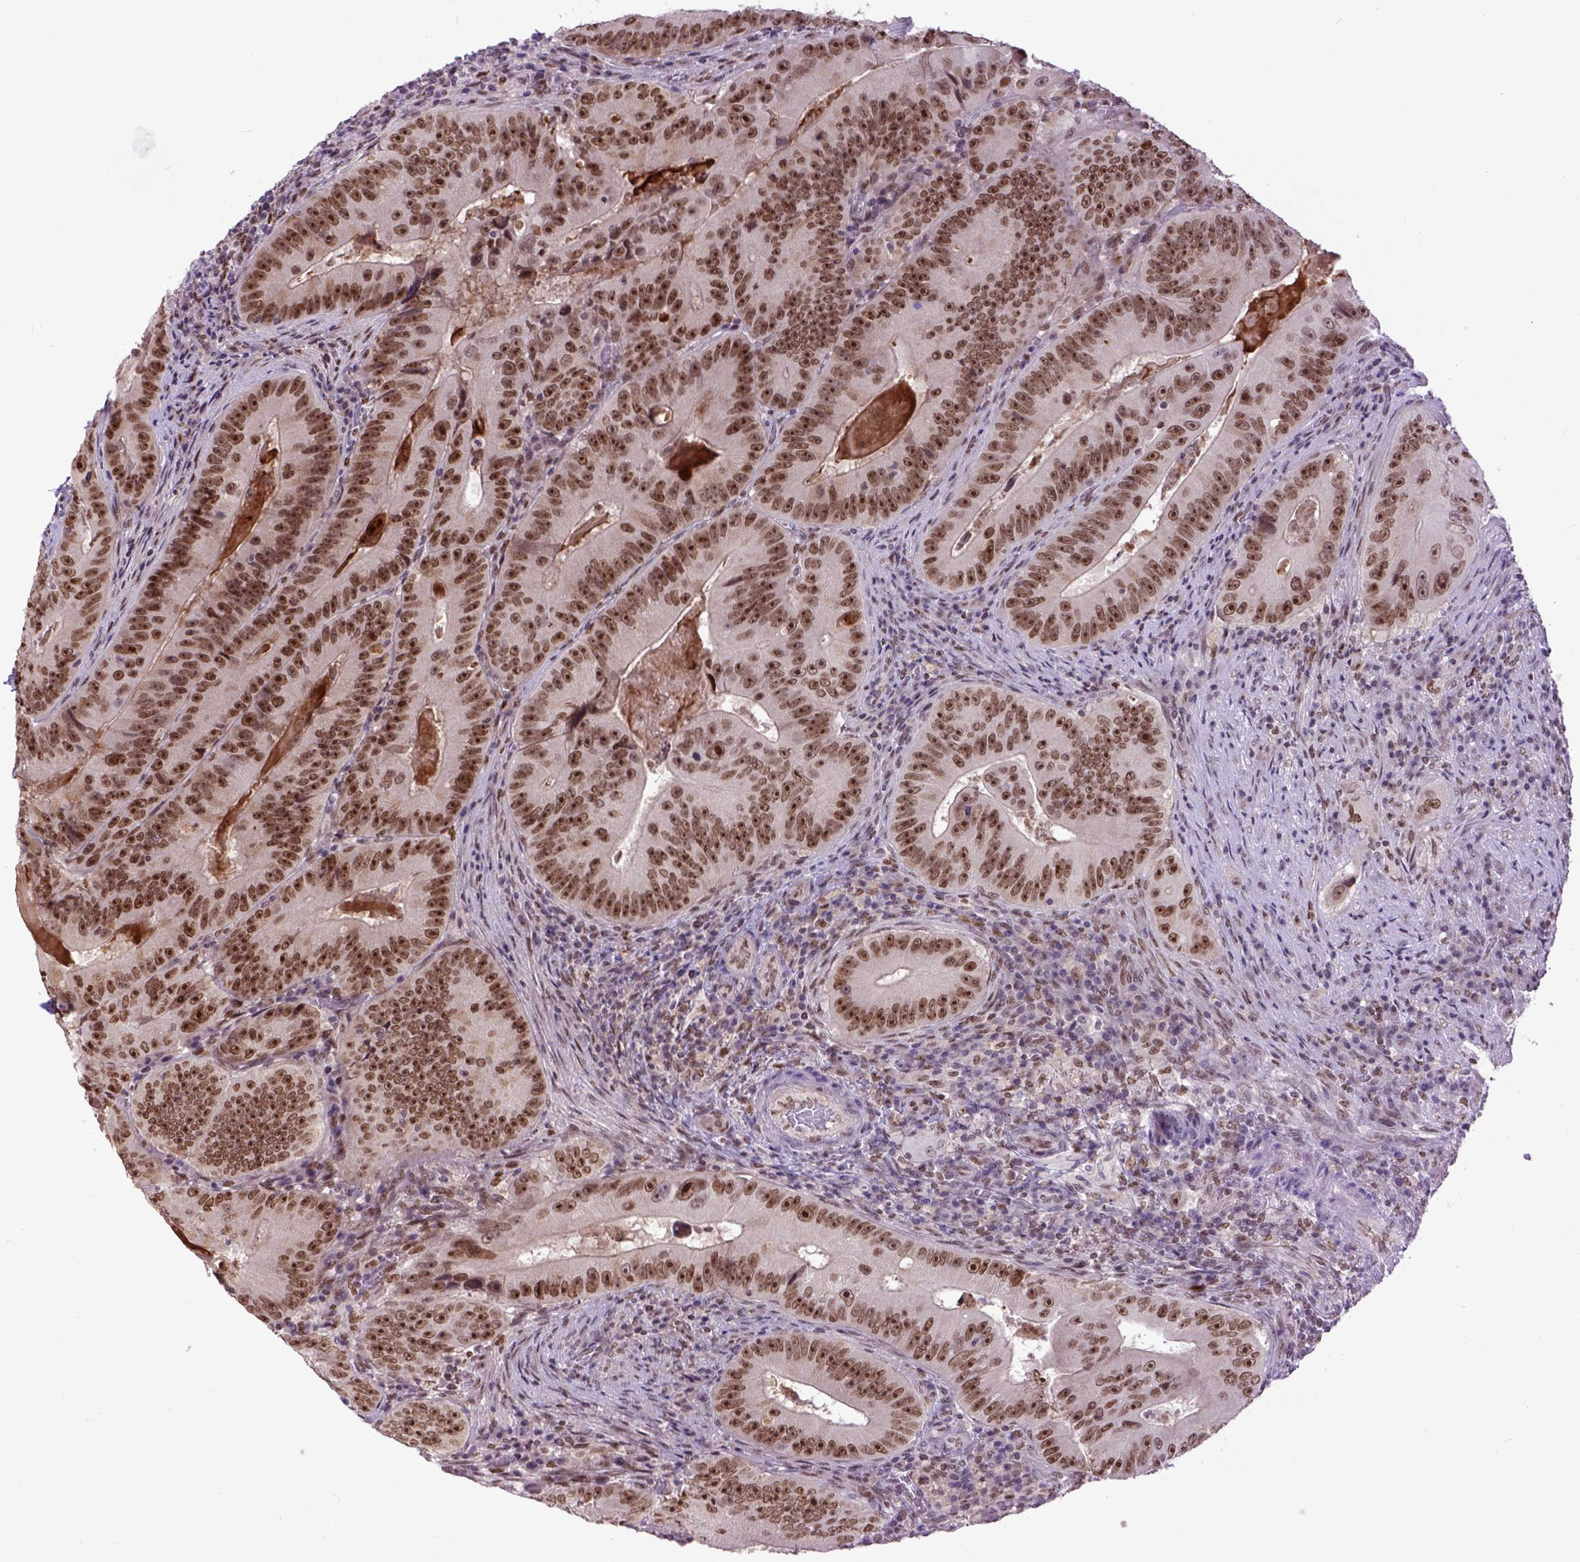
{"staining": {"intensity": "moderate", "quantity": ">75%", "location": "nuclear"}, "tissue": "colorectal cancer", "cell_type": "Tumor cells", "image_type": "cancer", "snomed": [{"axis": "morphology", "description": "Adenocarcinoma, NOS"}, {"axis": "topography", "description": "Colon"}], "caption": "This micrograph exhibits immunohistochemistry (IHC) staining of human colorectal cancer, with medium moderate nuclear positivity in about >75% of tumor cells.", "gene": "RCC2", "patient": {"sex": "female", "age": 86}}